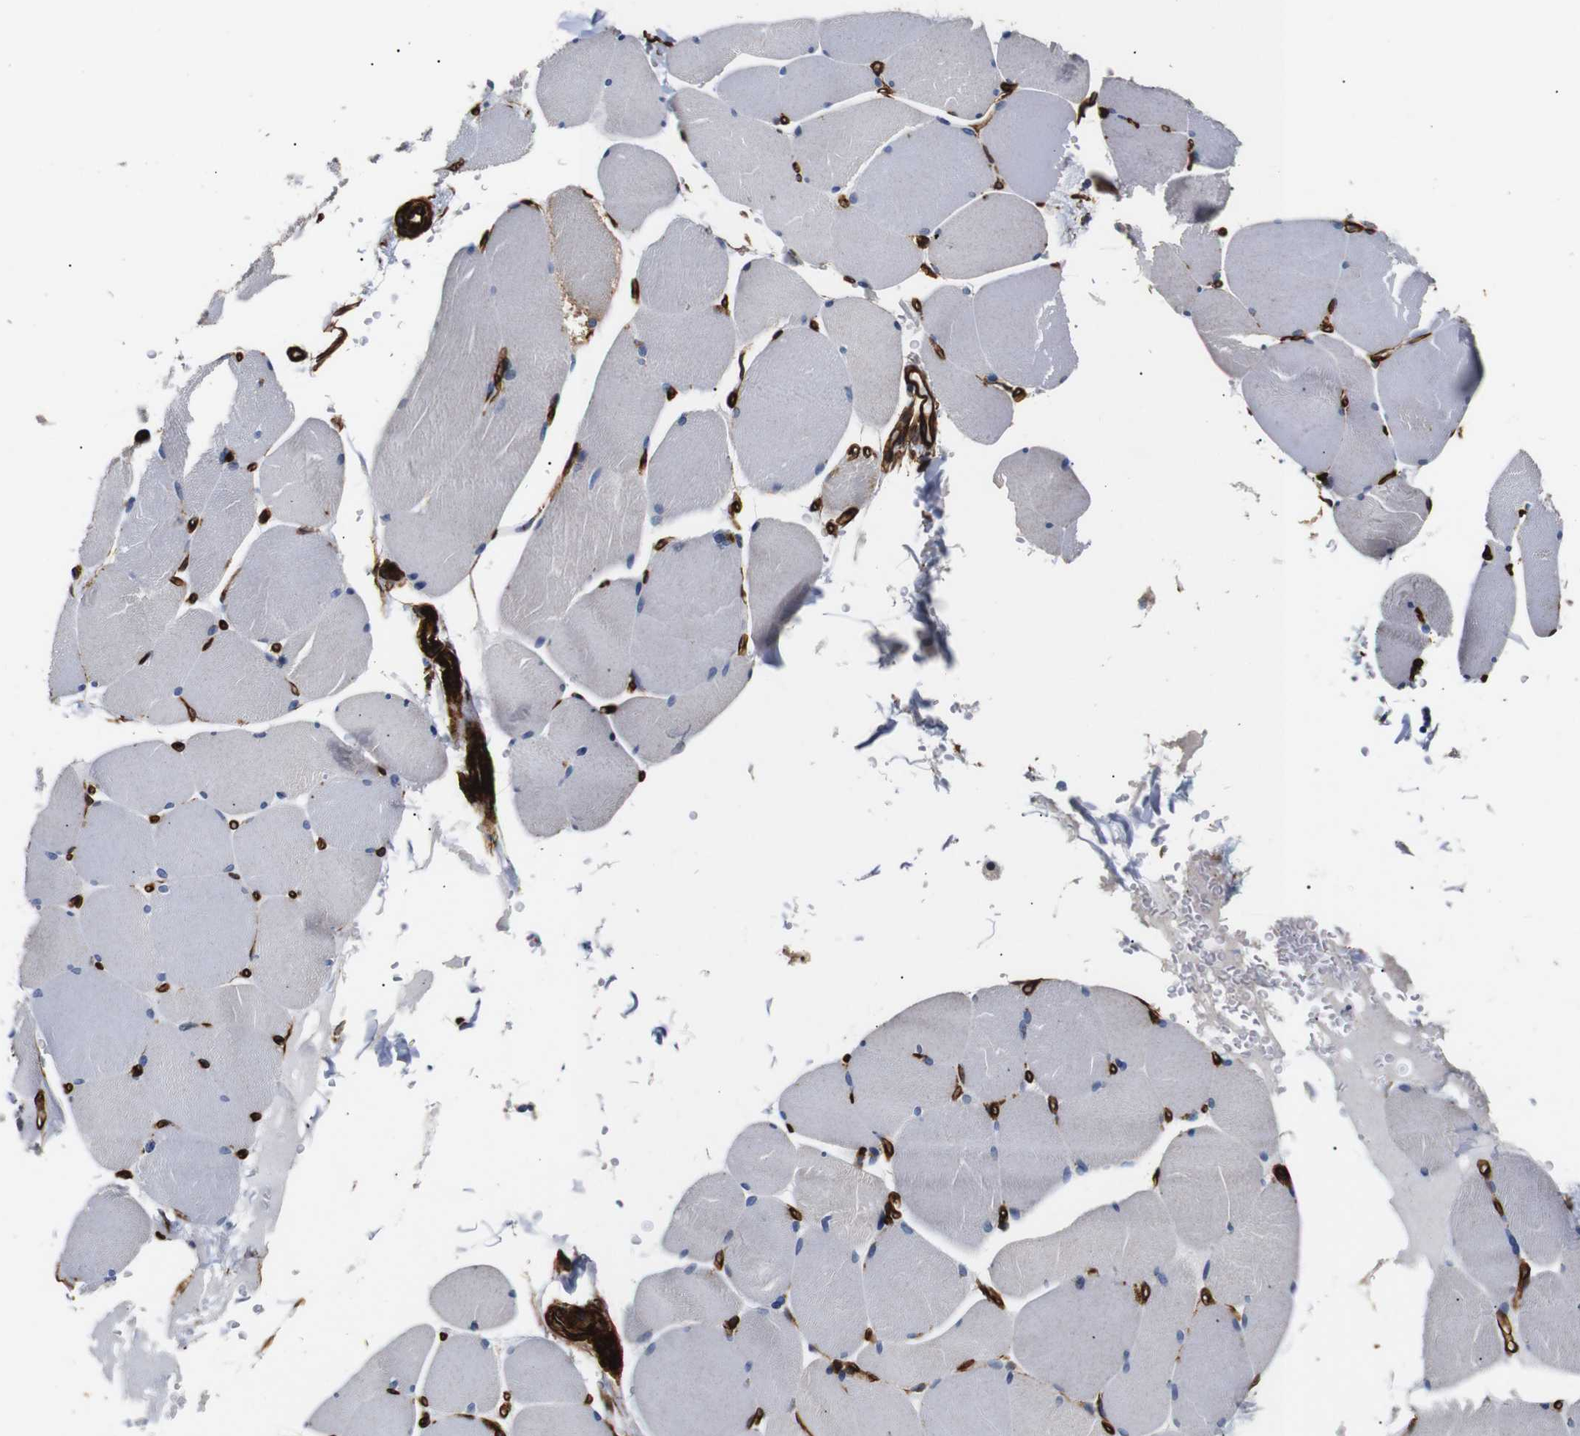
{"staining": {"intensity": "negative", "quantity": "none", "location": "none"}, "tissue": "skeletal muscle", "cell_type": "Myocytes", "image_type": "normal", "snomed": [{"axis": "morphology", "description": "Normal tissue, NOS"}, {"axis": "topography", "description": "Skin"}, {"axis": "topography", "description": "Skeletal muscle"}], "caption": "A photomicrograph of skeletal muscle stained for a protein shows no brown staining in myocytes. (Immunohistochemistry, brightfield microscopy, high magnification).", "gene": "CAV2", "patient": {"sex": "male", "age": 83}}